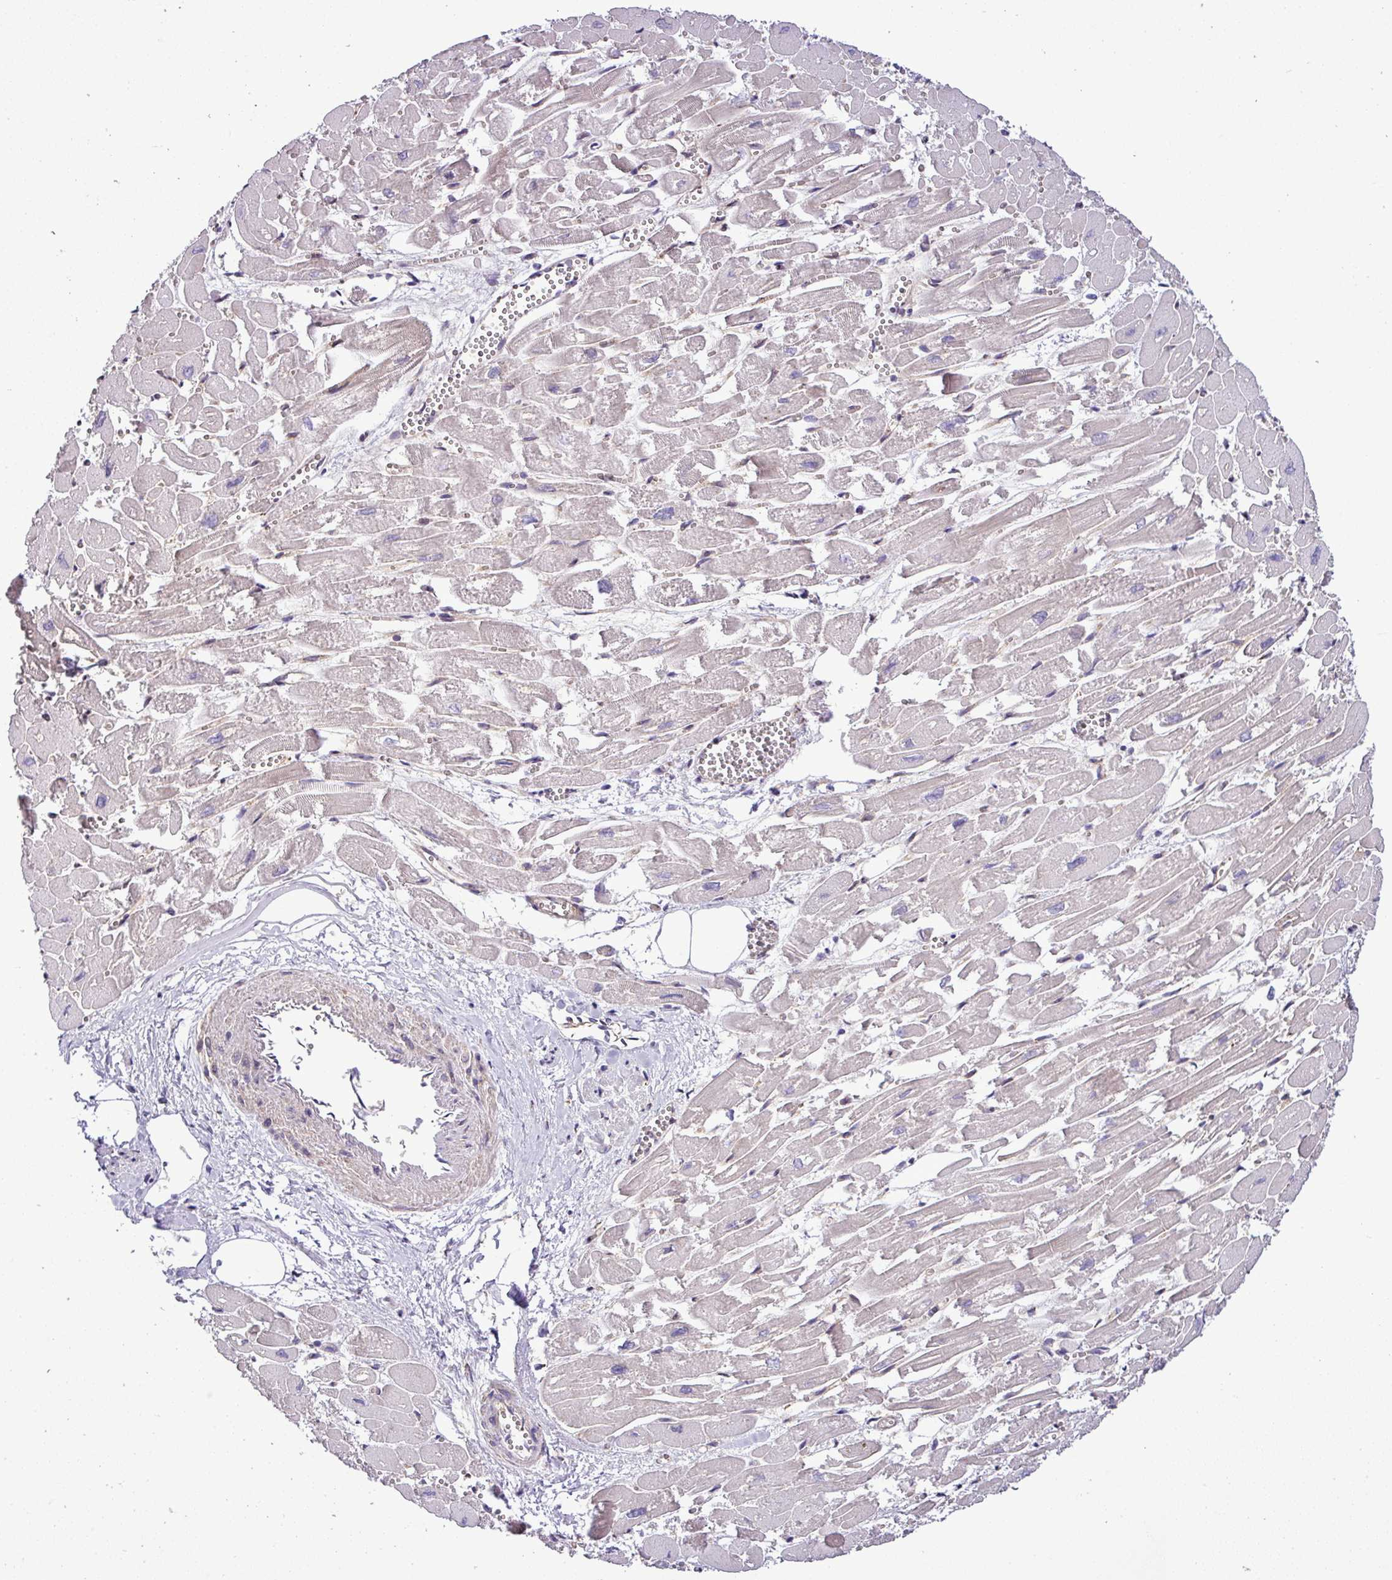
{"staining": {"intensity": "negative", "quantity": "none", "location": "none"}, "tissue": "heart muscle", "cell_type": "Cardiomyocytes", "image_type": "normal", "snomed": [{"axis": "morphology", "description": "Normal tissue, NOS"}, {"axis": "topography", "description": "Heart"}], "caption": "An immunohistochemistry (IHC) histopathology image of benign heart muscle is shown. There is no staining in cardiomyocytes of heart muscle.", "gene": "CARHSP1", "patient": {"sex": "male", "age": 54}}